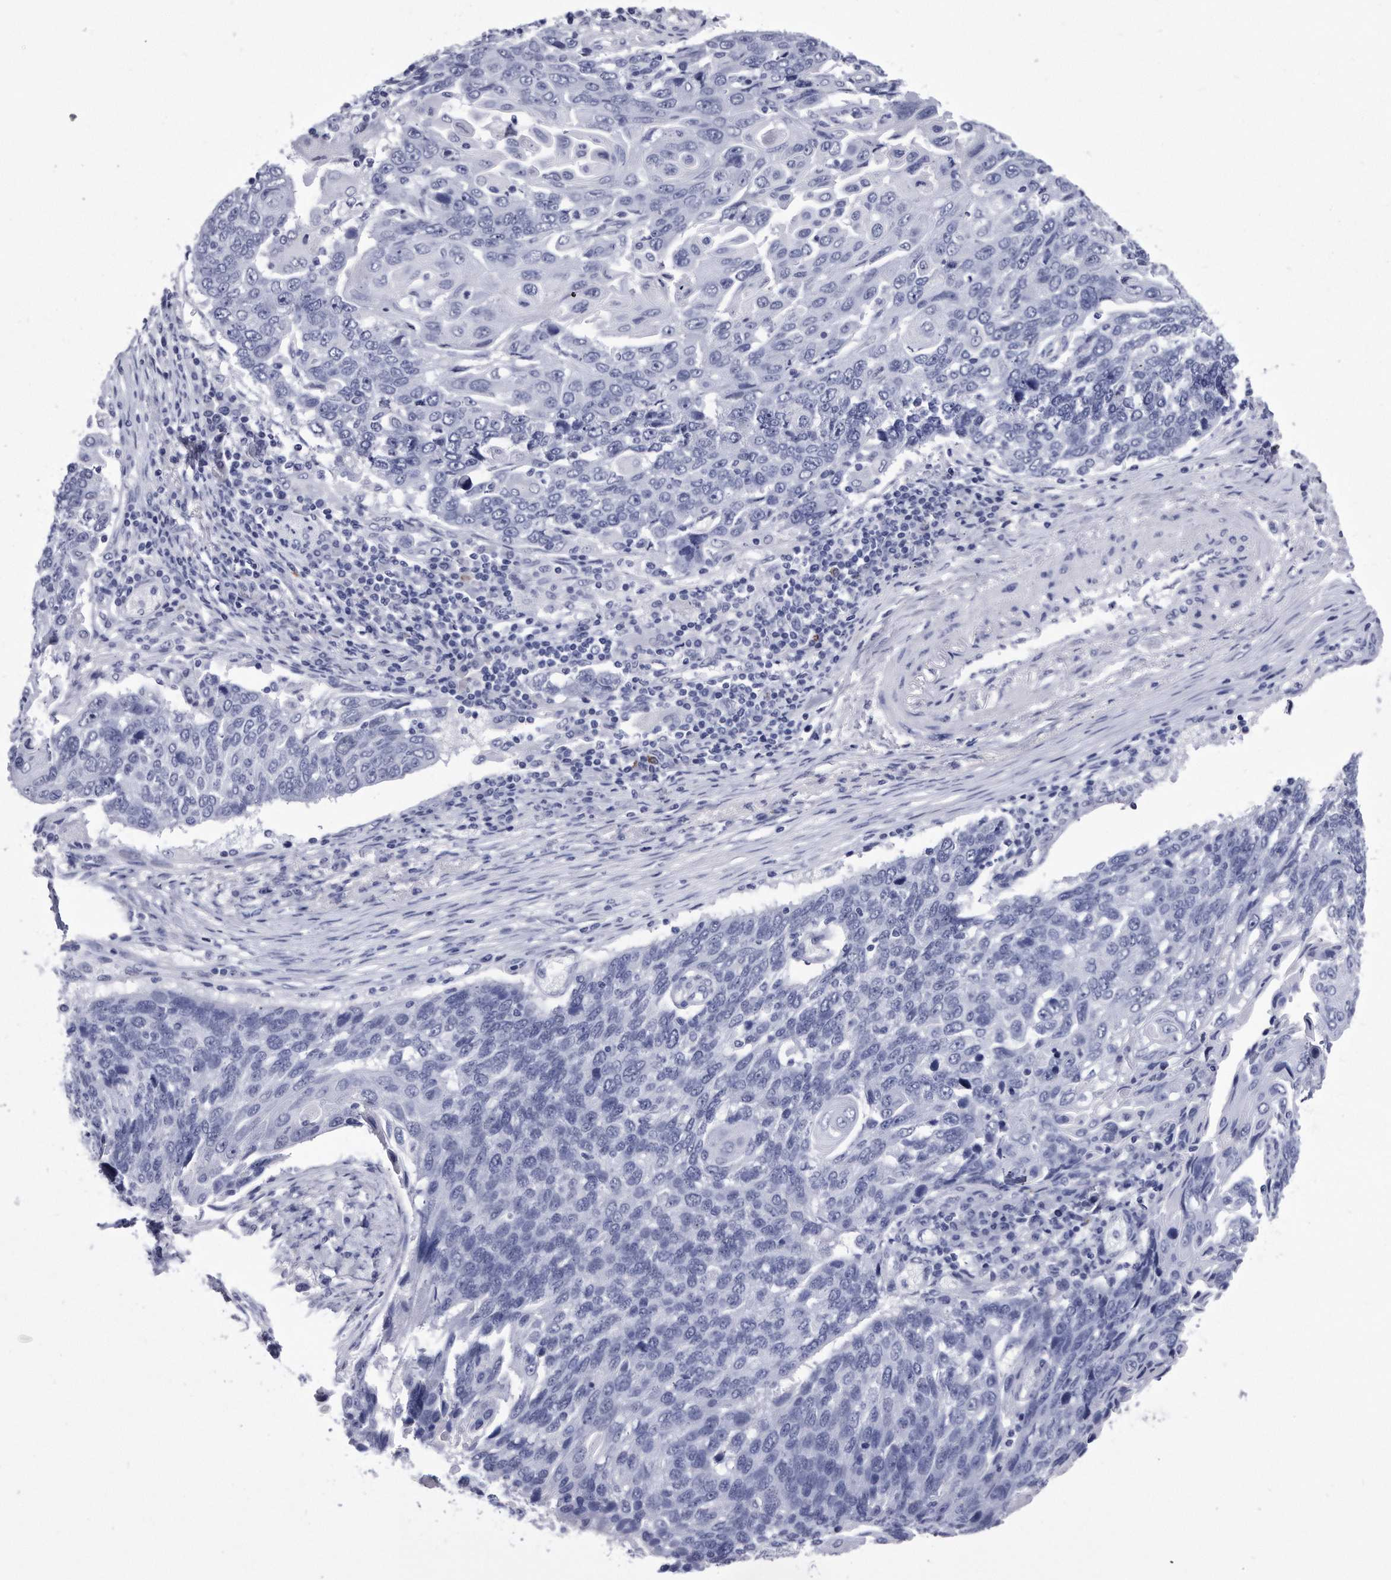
{"staining": {"intensity": "negative", "quantity": "none", "location": "none"}, "tissue": "lung cancer", "cell_type": "Tumor cells", "image_type": "cancer", "snomed": [{"axis": "morphology", "description": "Squamous cell carcinoma, NOS"}, {"axis": "topography", "description": "Lung"}], "caption": "Immunohistochemistry of human lung cancer reveals no expression in tumor cells.", "gene": "KCTD8", "patient": {"sex": "male", "age": 66}}